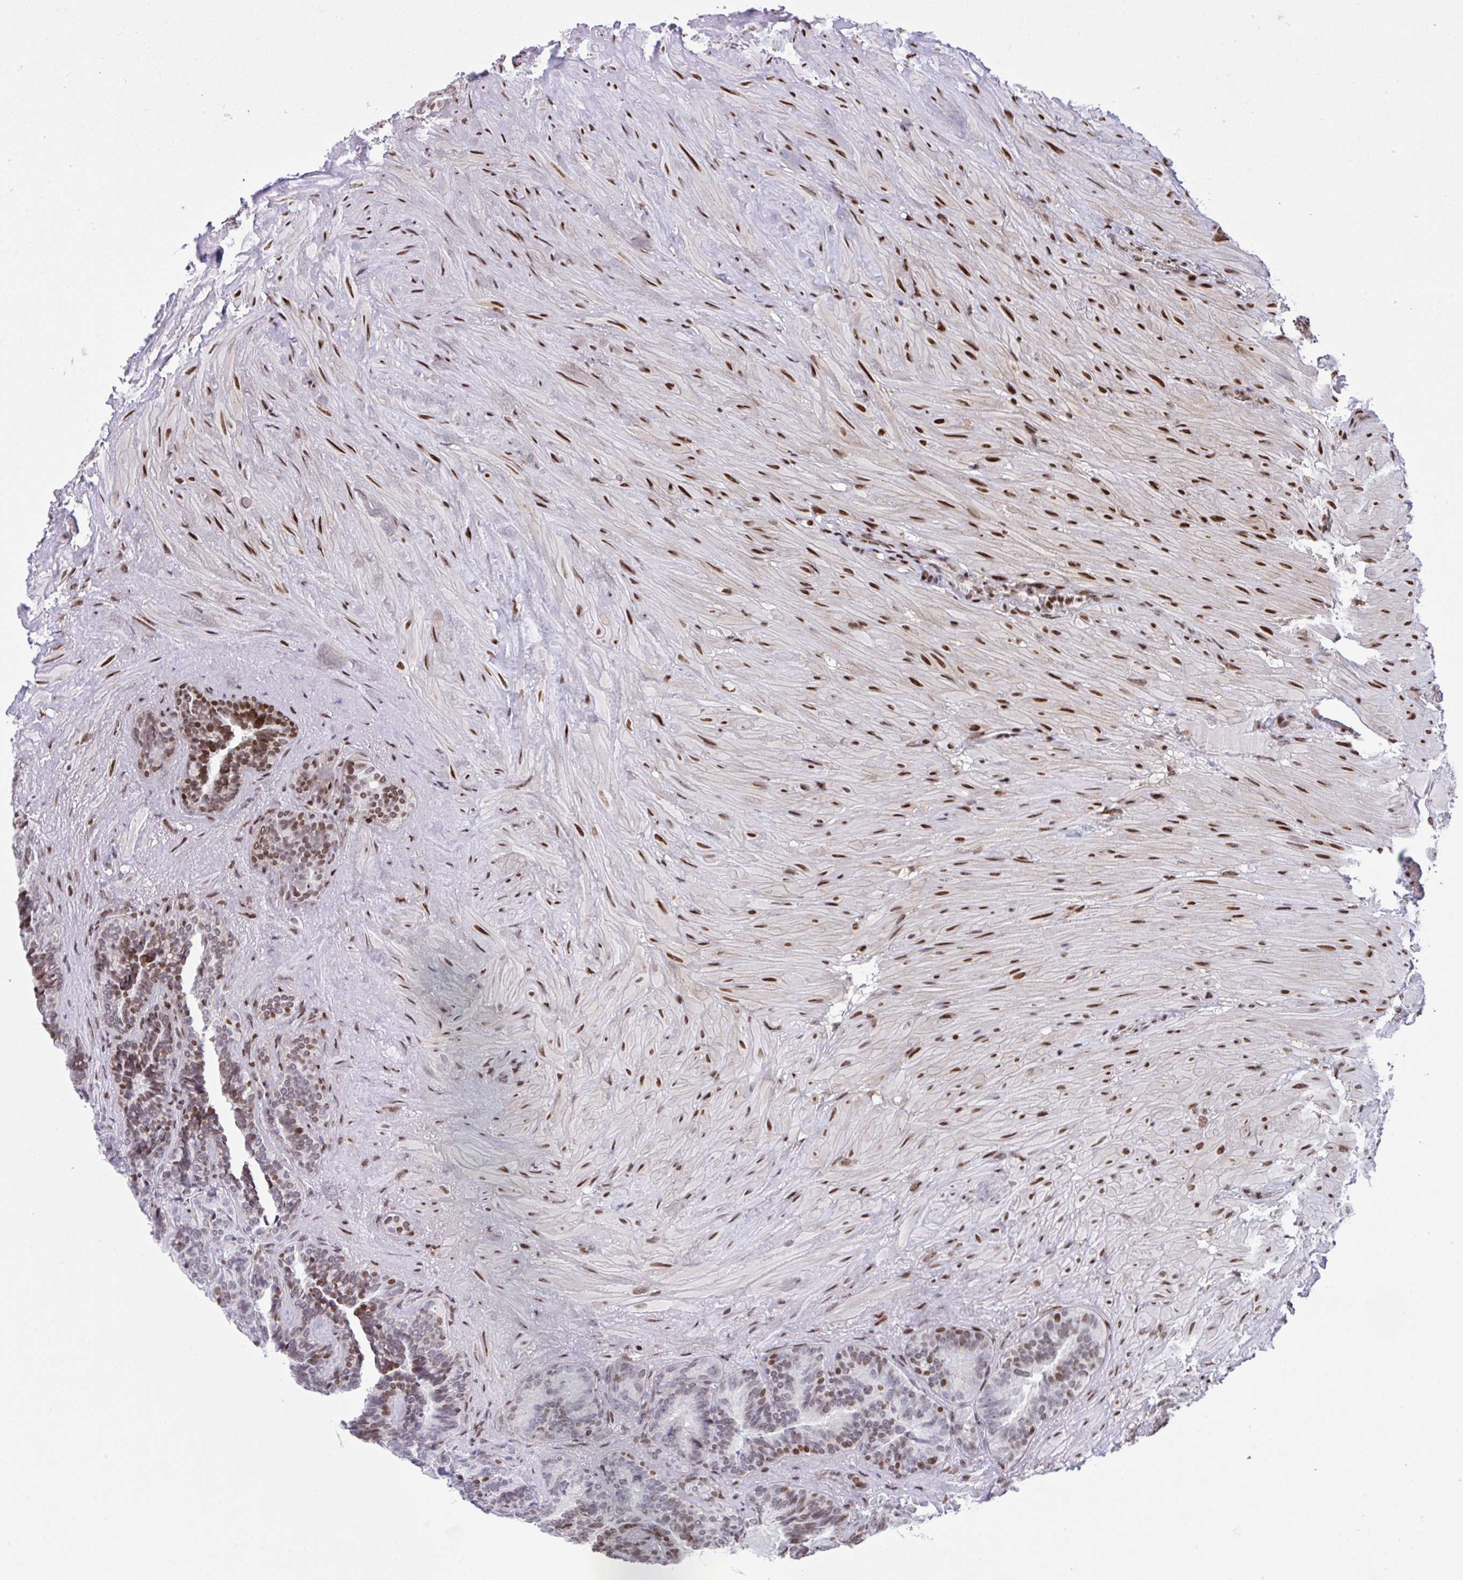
{"staining": {"intensity": "moderate", "quantity": "25%-75%", "location": "nuclear"}, "tissue": "seminal vesicle", "cell_type": "Glandular cells", "image_type": "normal", "snomed": [{"axis": "morphology", "description": "Normal tissue, NOS"}, {"axis": "topography", "description": "Seminal veicle"}], "caption": "Immunohistochemical staining of normal human seminal vesicle shows medium levels of moderate nuclear positivity in approximately 25%-75% of glandular cells.", "gene": "RAPGEF5", "patient": {"sex": "male", "age": 60}}